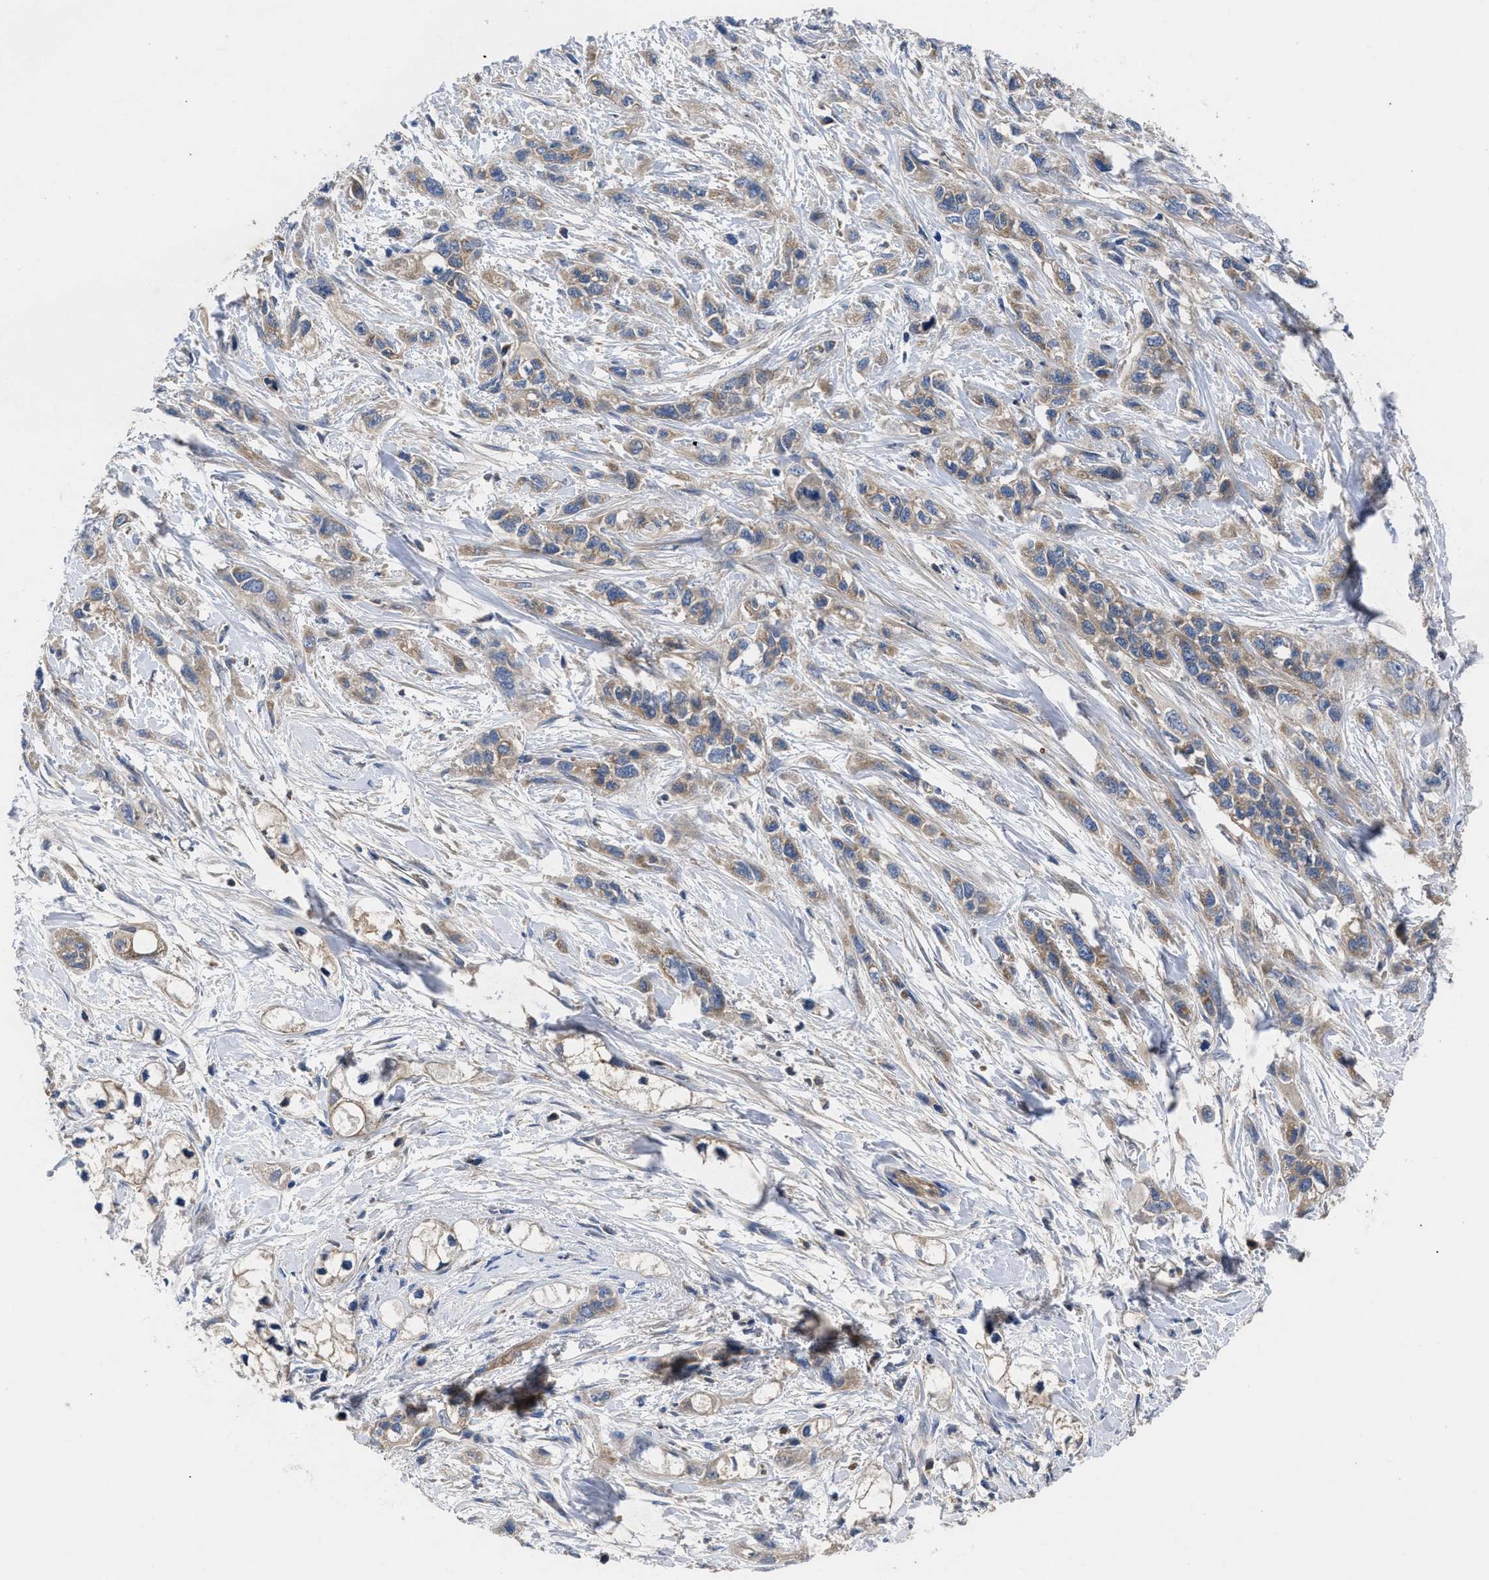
{"staining": {"intensity": "moderate", "quantity": ">75%", "location": "cytoplasmic/membranous"}, "tissue": "pancreatic cancer", "cell_type": "Tumor cells", "image_type": "cancer", "snomed": [{"axis": "morphology", "description": "Adenocarcinoma, NOS"}, {"axis": "topography", "description": "Pancreas"}], "caption": "DAB immunohistochemical staining of pancreatic cancer demonstrates moderate cytoplasmic/membranous protein expression in about >75% of tumor cells. The staining was performed using DAB to visualize the protein expression in brown, while the nuclei were stained in blue with hematoxylin (Magnification: 20x).", "gene": "YBEY", "patient": {"sex": "male", "age": 74}}